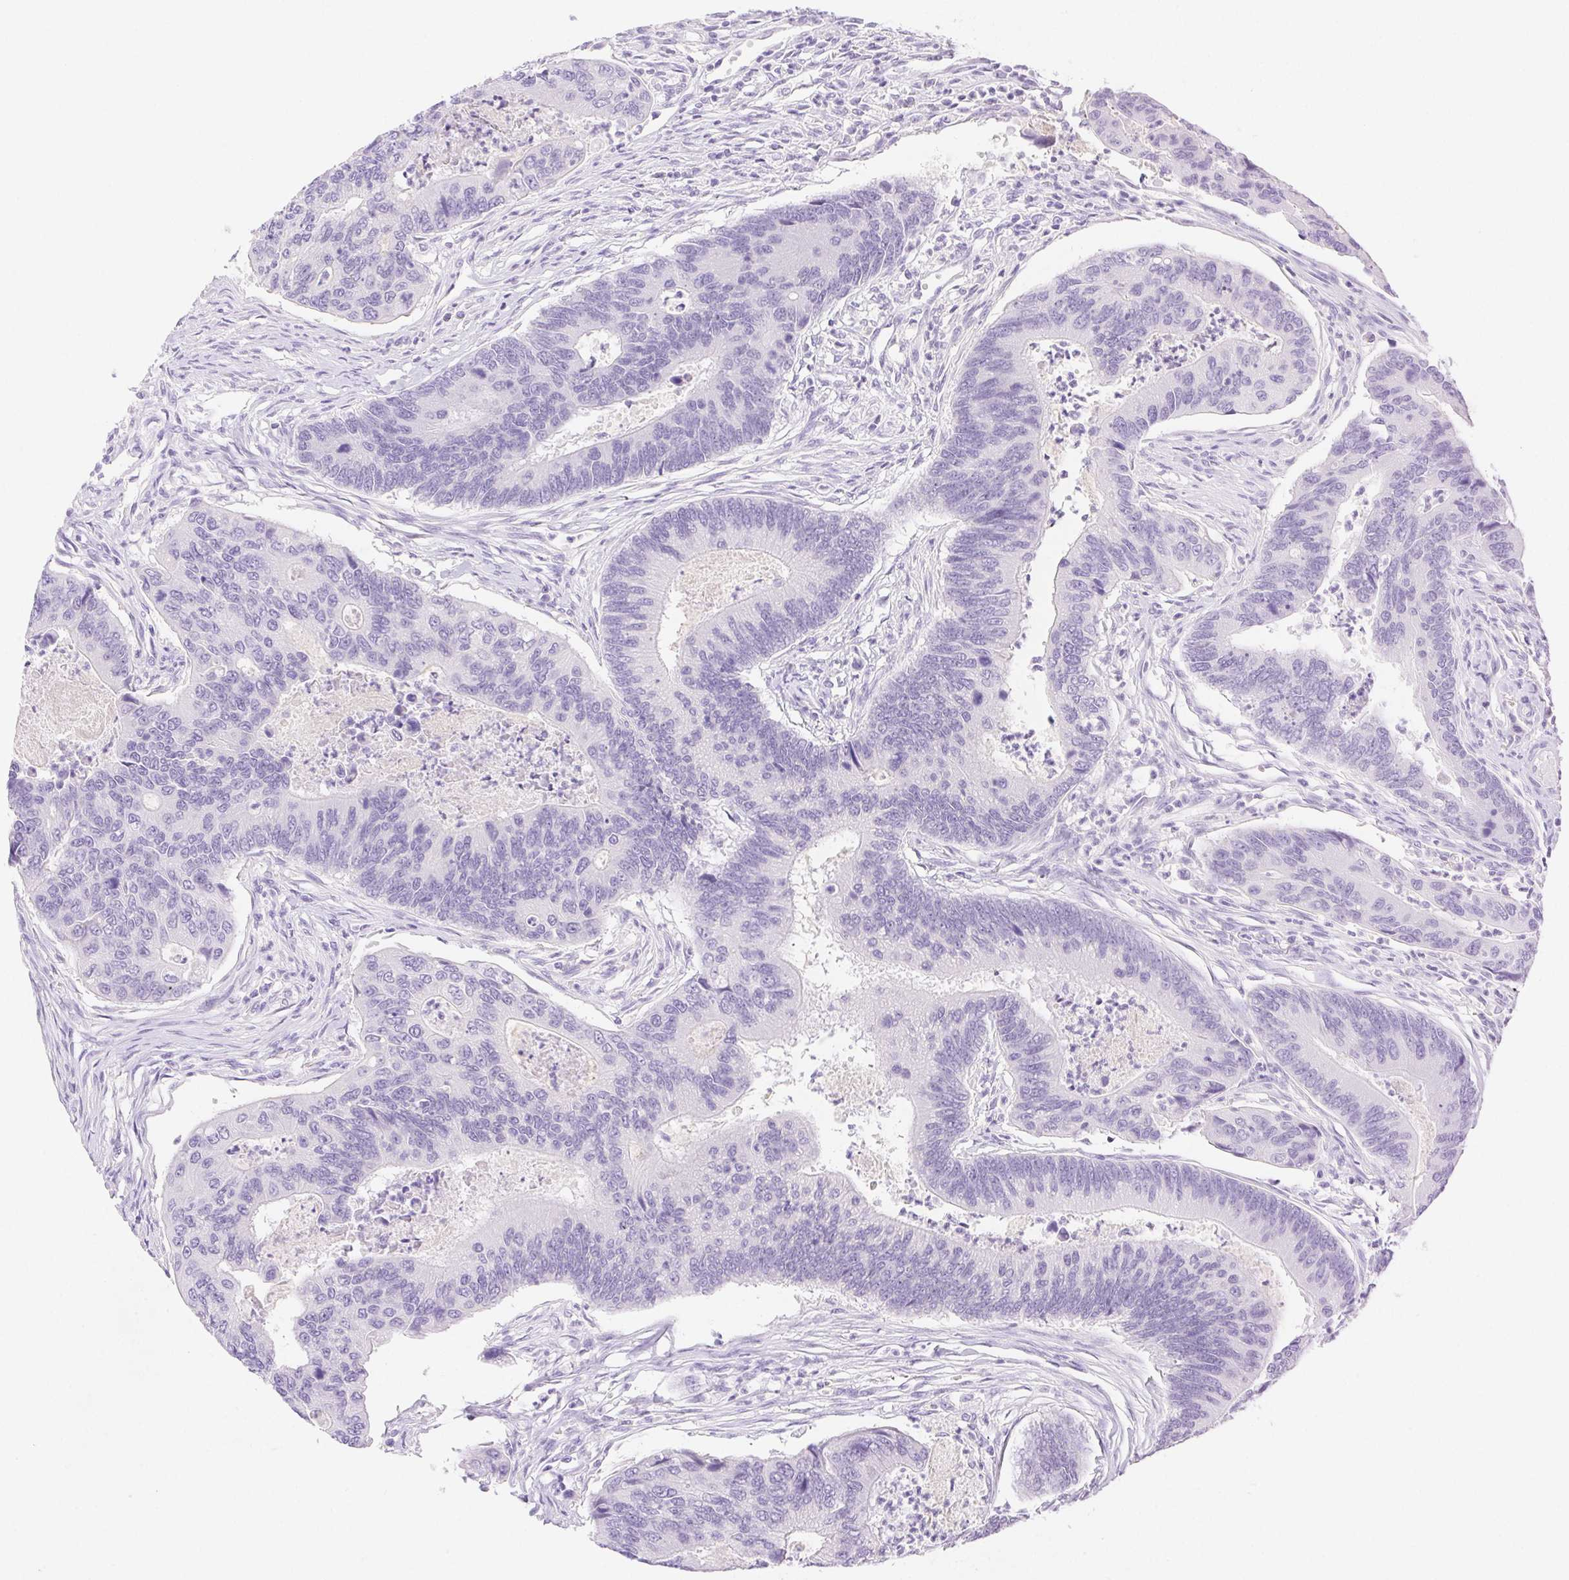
{"staining": {"intensity": "negative", "quantity": "none", "location": "none"}, "tissue": "colorectal cancer", "cell_type": "Tumor cells", "image_type": "cancer", "snomed": [{"axis": "morphology", "description": "Adenocarcinoma, NOS"}, {"axis": "topography", "description": "Colon"}], "caption": "DAB (3,3'-diaminobenzidine) immunohistochemical staining of colorectal adenocarcinoma demonstrates no significant expression in tumor cells. Brightfield microscopy of IHC stained with DAB (brown) and hematoxylin (blue), captured at high magnification.", "gene": "SPACA4", "patient": {"sex": "female", "age": 67}}